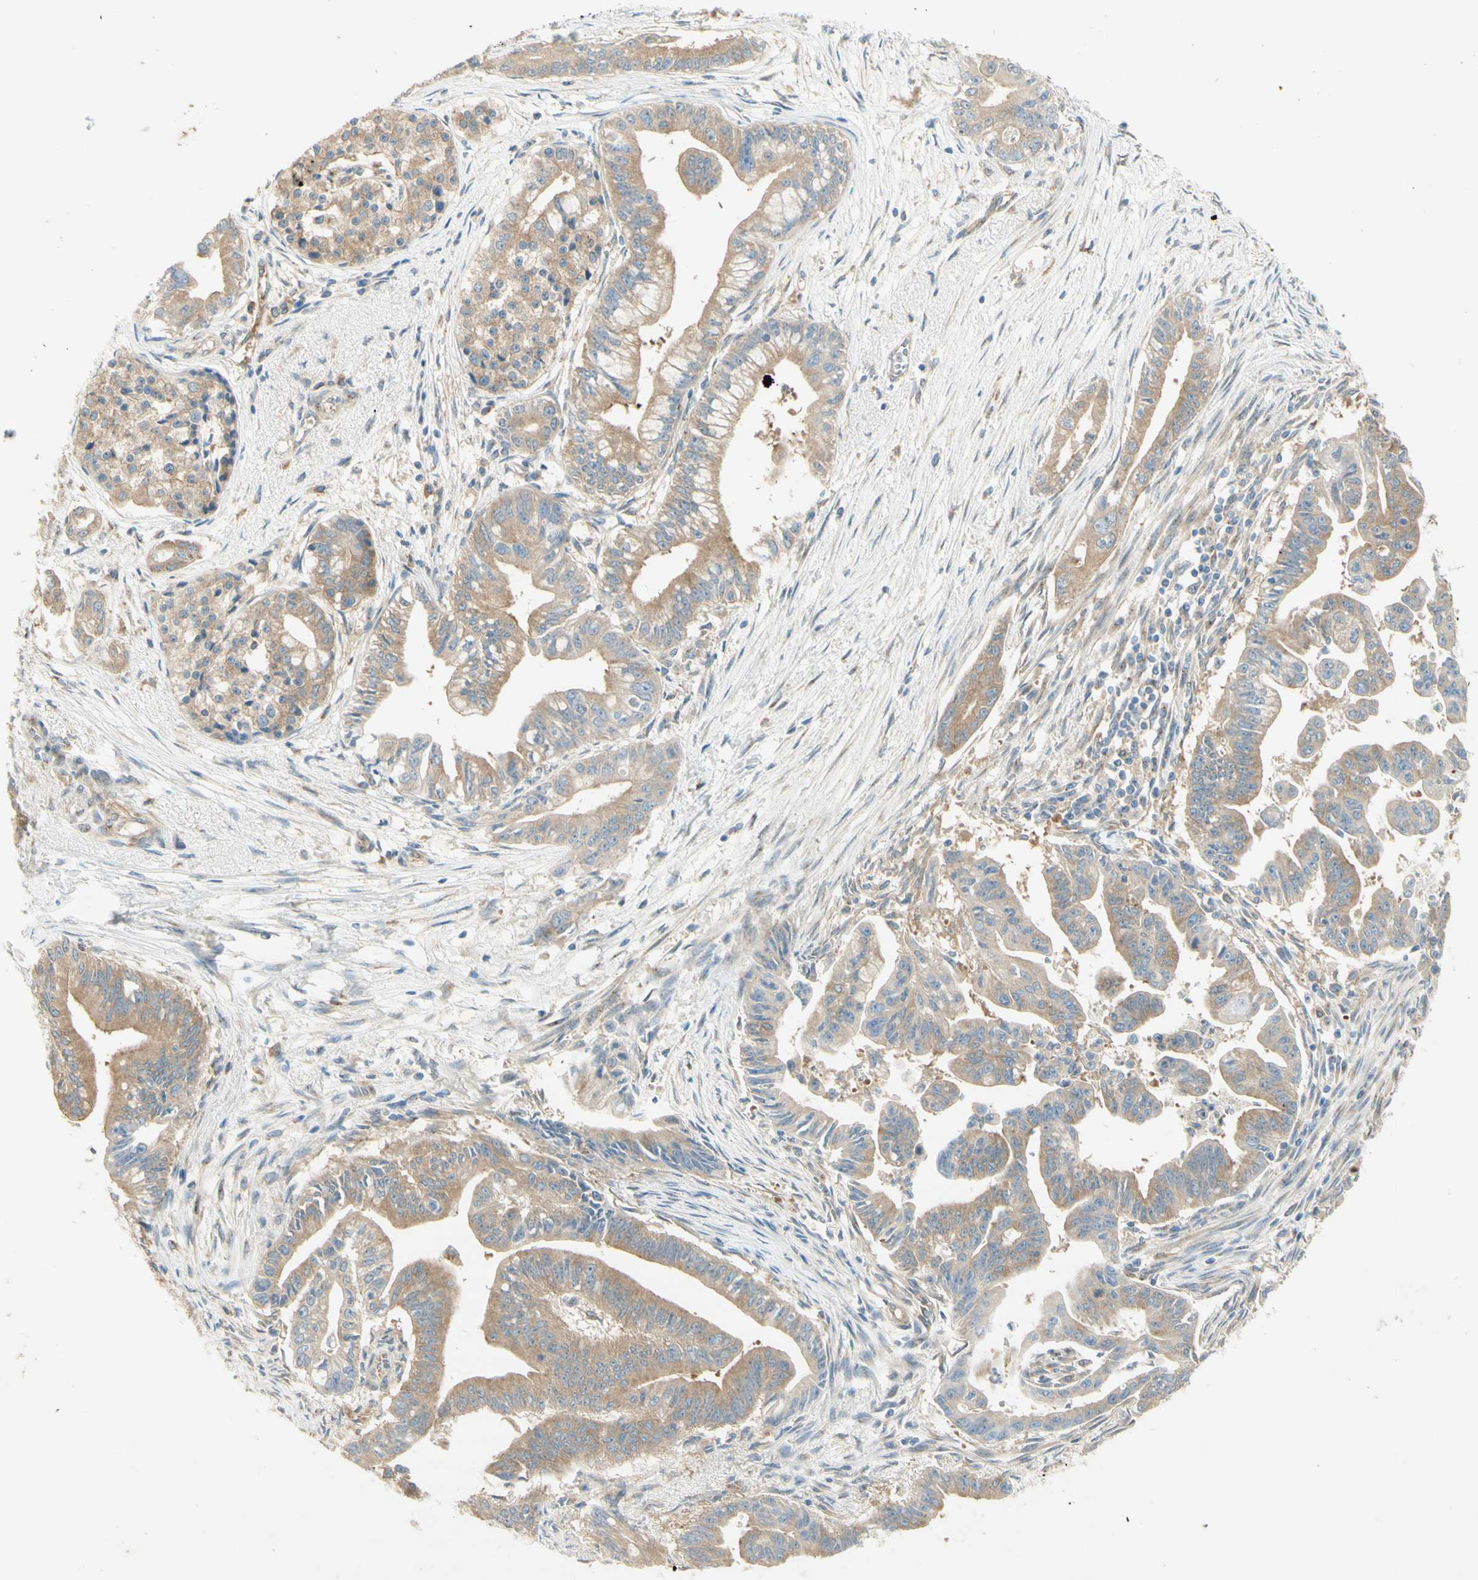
{"staining": {"intensity": "weak", "quantity": "25%-75%", "location": "cytoplasmic/membranous"}, "tissue": "pancreatic cancer", "cell_type": "Tumor cells", "image_type": "cancer", "snomed": [{"axis": "morphology", "description": "Adenocarcinoma, NOS"}, {"axis": "topography", "description": "Pancreas"}], "caption": "Tumor cells demonstrate low levels of weak cytoplasmic/membranous expression in approximately 25%-75% of cells in pancreatic adenocarcinoma.", "gene": "DYNC1H1", "patient": {"sex": "male", "age": 70}}